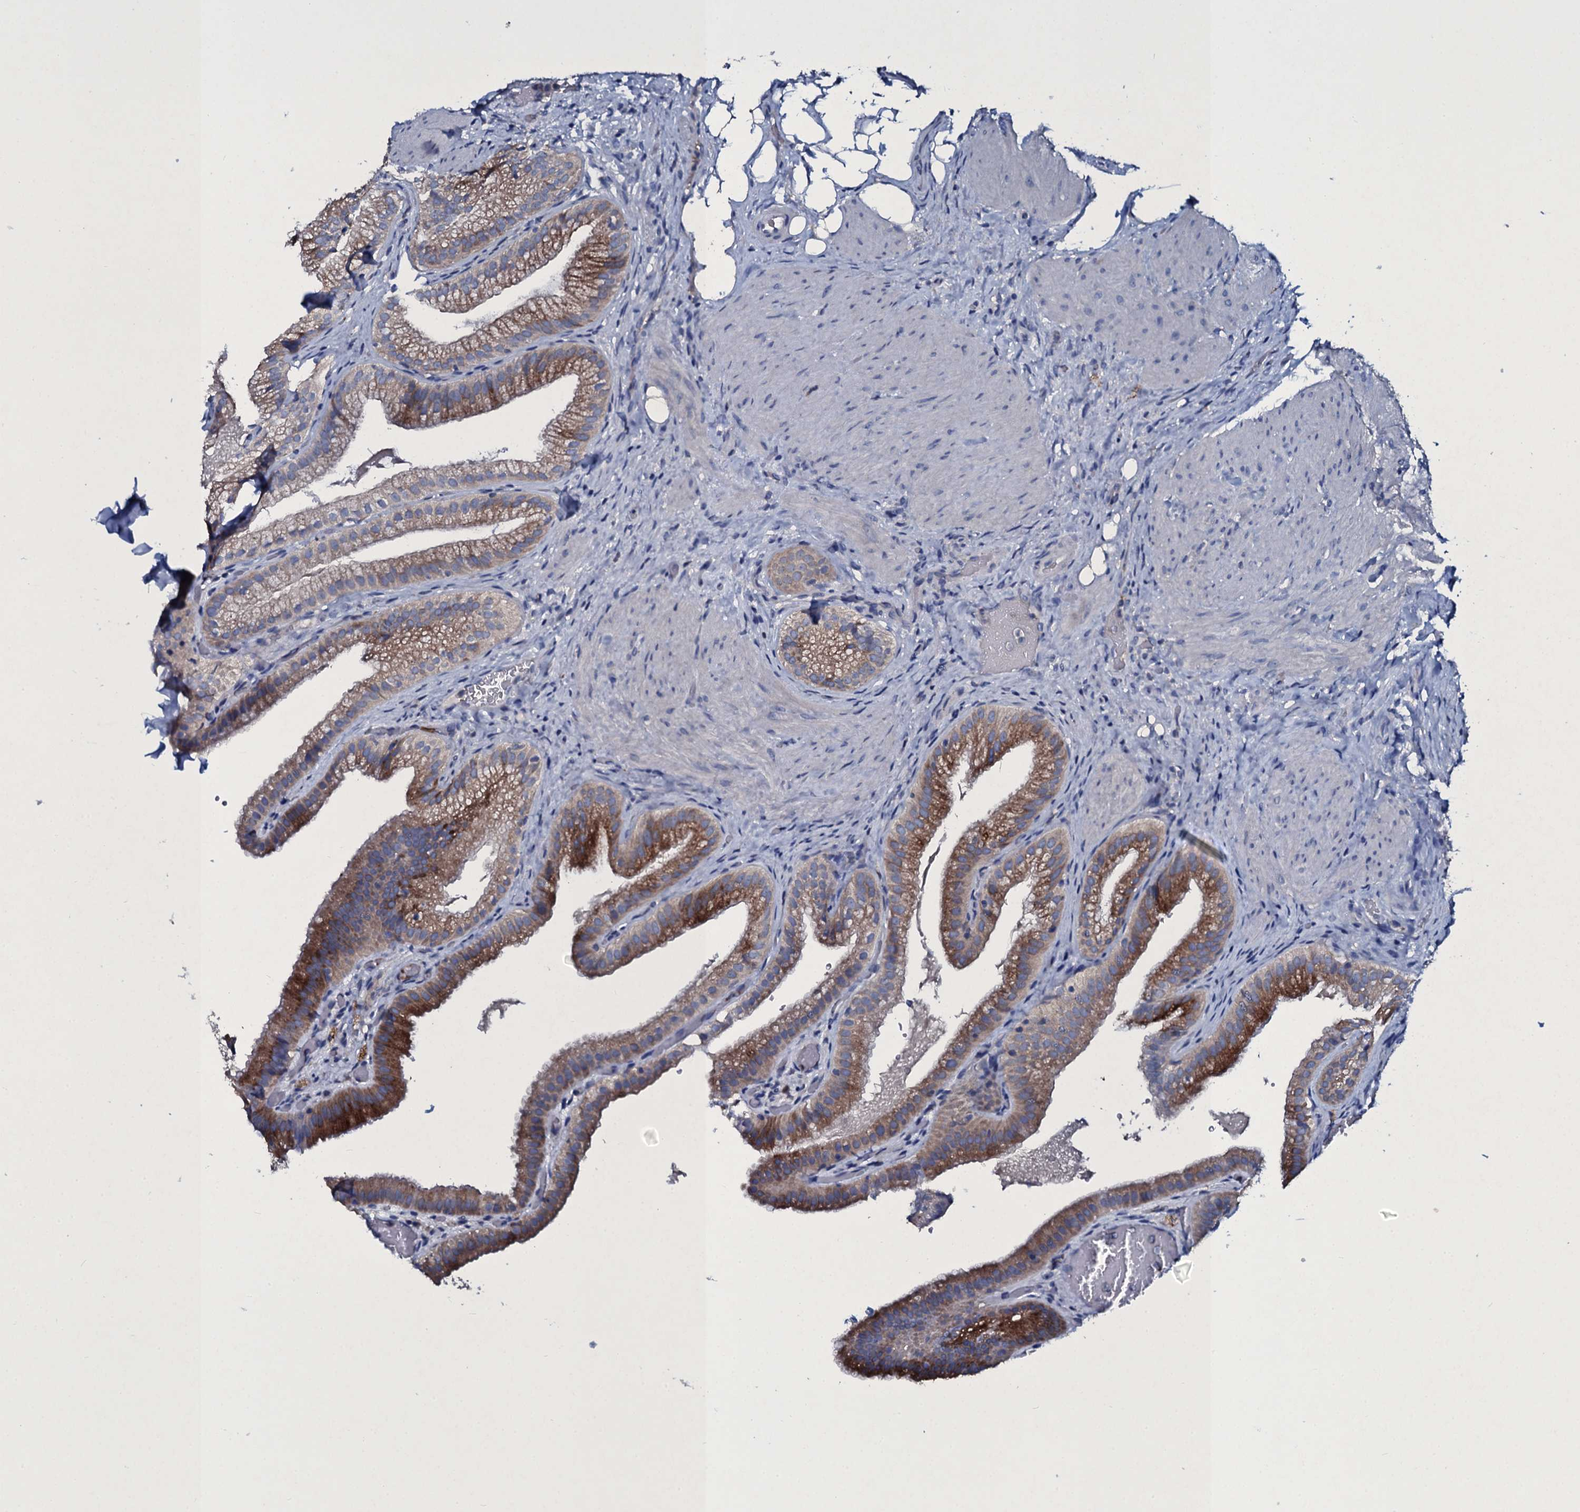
{"staining": {"intensity": "moderate", "quantity": ">75%", "location": "cytoplasmic/membranous"}, "tissue": "gallbladder", "cell_type": "Glandular cells", "image_type": "normal", "snomed": [{"axis": "morphology", "description": "Normal tissue, NOS"}, {"axis": "morphology", "description": "Inflammation, NOS"}, {"axis": "topography", "description": "Gallbladder"}], "caption": "A histopathology image of gallbladder stained for a protein displays moderate cytoplasmic/membranous brown staining in glandular cells. The protein is stained brown, and the nuclei are stained in blue (DAB (3,3'-diaminobenzidine) IHC with brightfield microscopy, high magnification).", "gene": "TPGS2", "patient": {"sex": "male", "age": 51}}